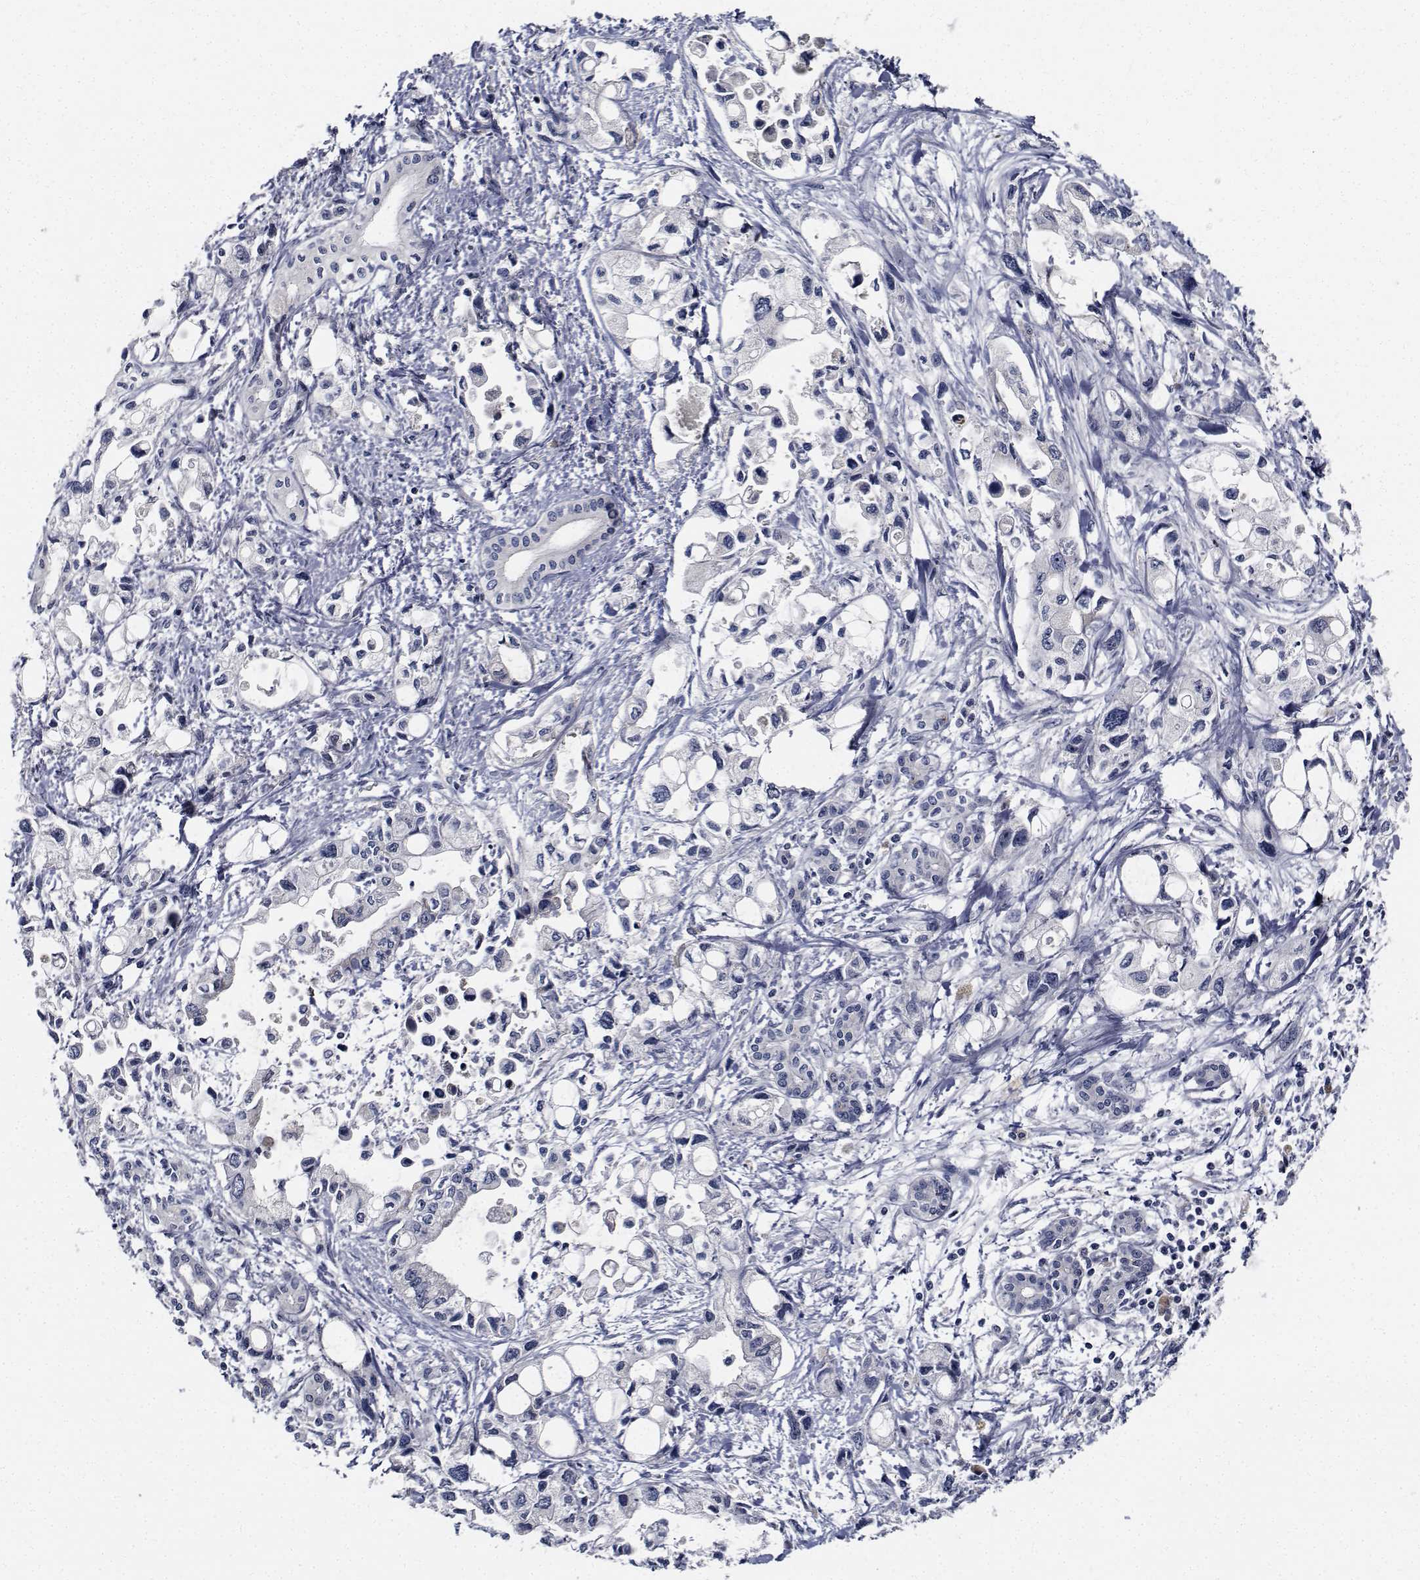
{"staining": {"intensity": "negative", "quantity": "none", "location": "none"}, "tissue": "pancreatic cancer", "cell_type": "Tumor cells", "image_type": "cancer", "snomed": [{"axis": "morphology", "description": "Adenocarcinoma, NOS"}, {"axis": "topography", "description": "Pancreas"}], "caption": "Tumor cells are negative for brown protein staining in pancreatic adenocarcinoma.", "gene": "NVL", "patient": {"sex": "female", "age": 61}}